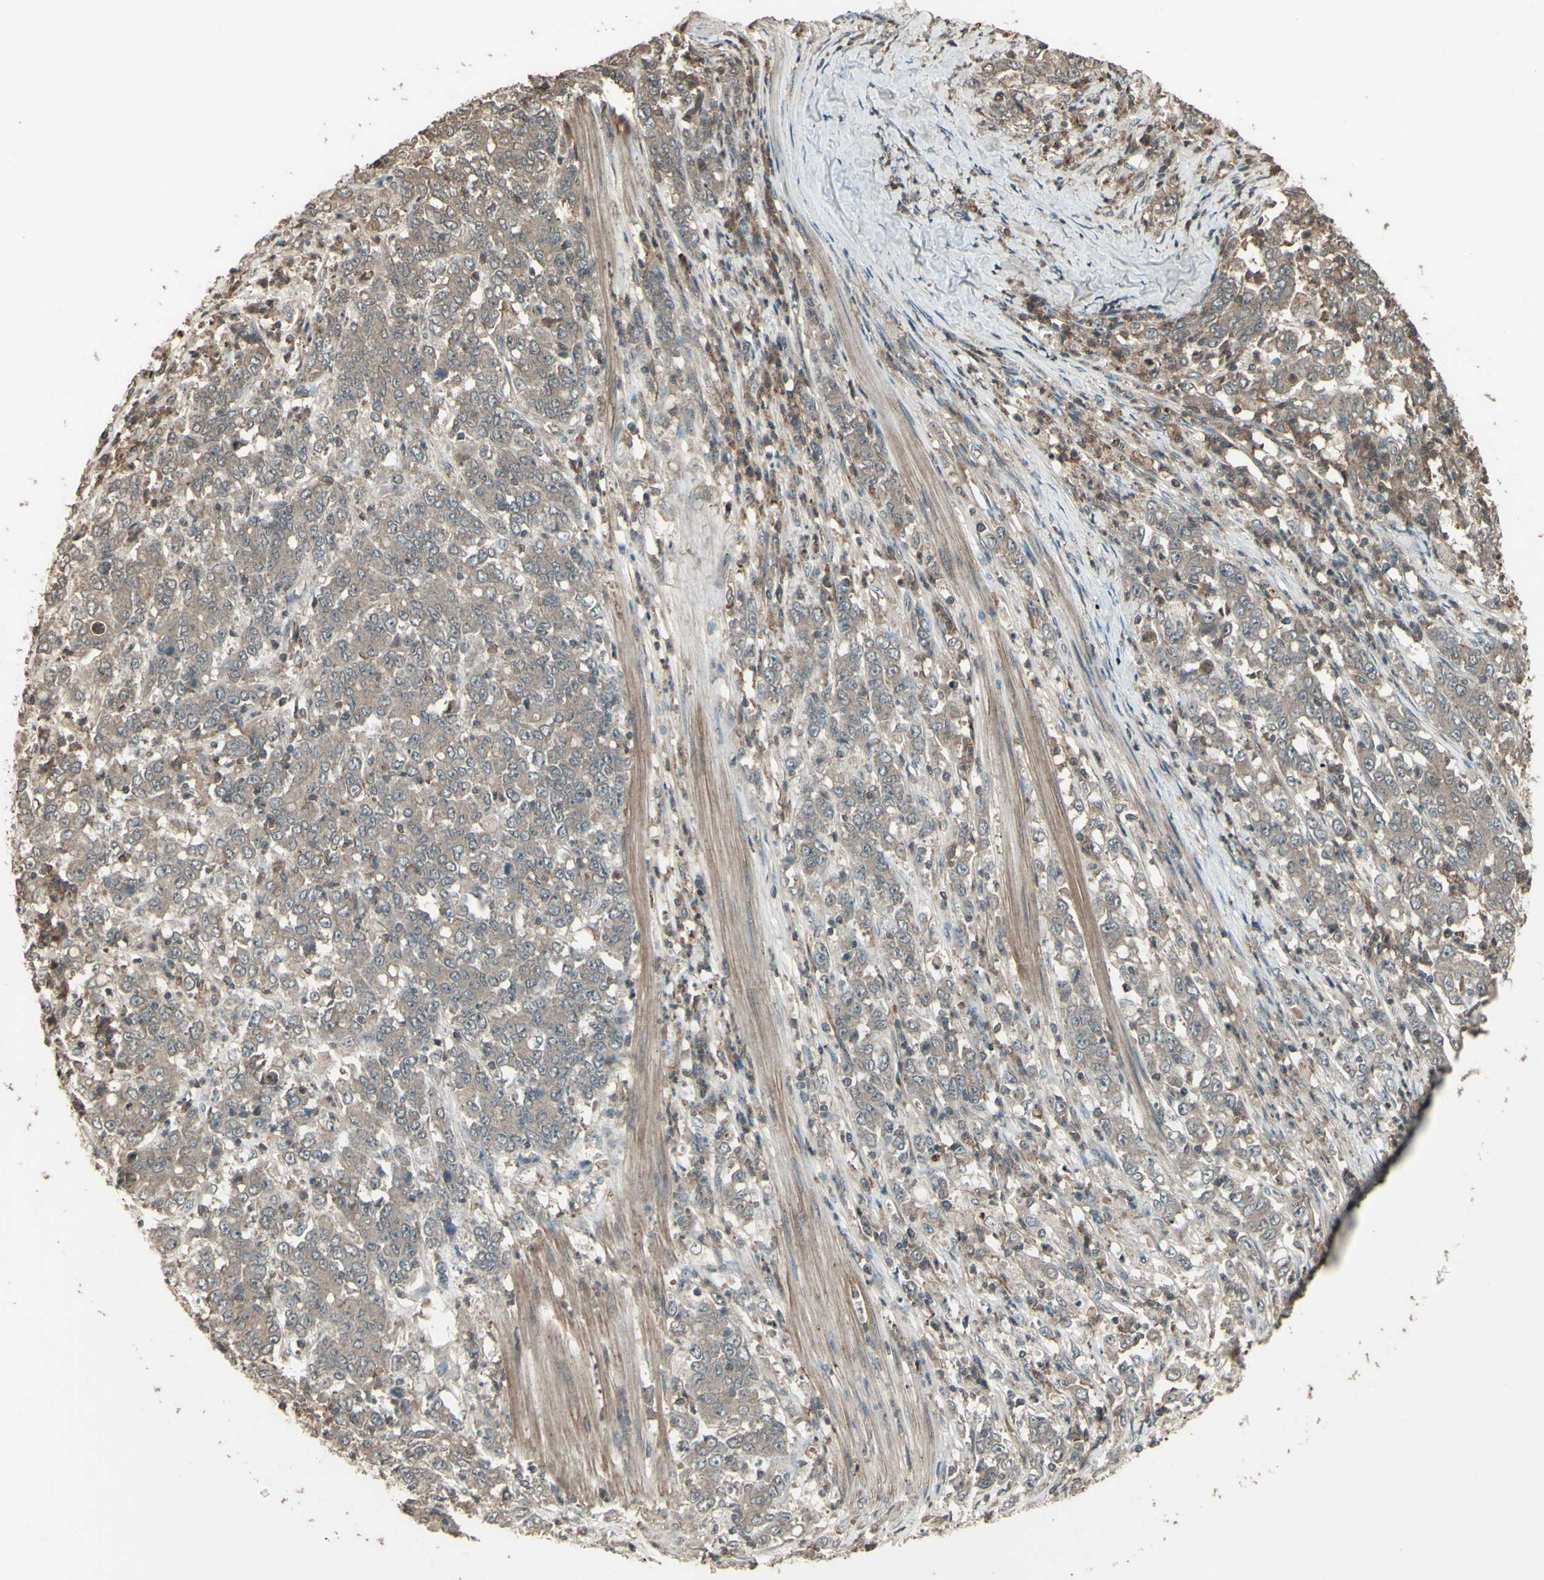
{"staining": {"intensity": "weak", "quantity": ">75%", "location": "cytoplasmic/membranous"}, "tissue": "stomach cancer", "cell_type": "Tumor cells", "image_type": "cancer", "snomed": [{"axis": "morphology", "description": "Adenocarcinoma, NOS"}, {"axis": "topography", "description": "Stomach, lower"}], "caption": "Protein analysis of stomach adenocarcinoma tissue demonstrates weak cytoplasmic/membranous staining in about >75% of tumor cells.", "gene": "GNAS", "patient": {"sex": "female", "age": 71}}